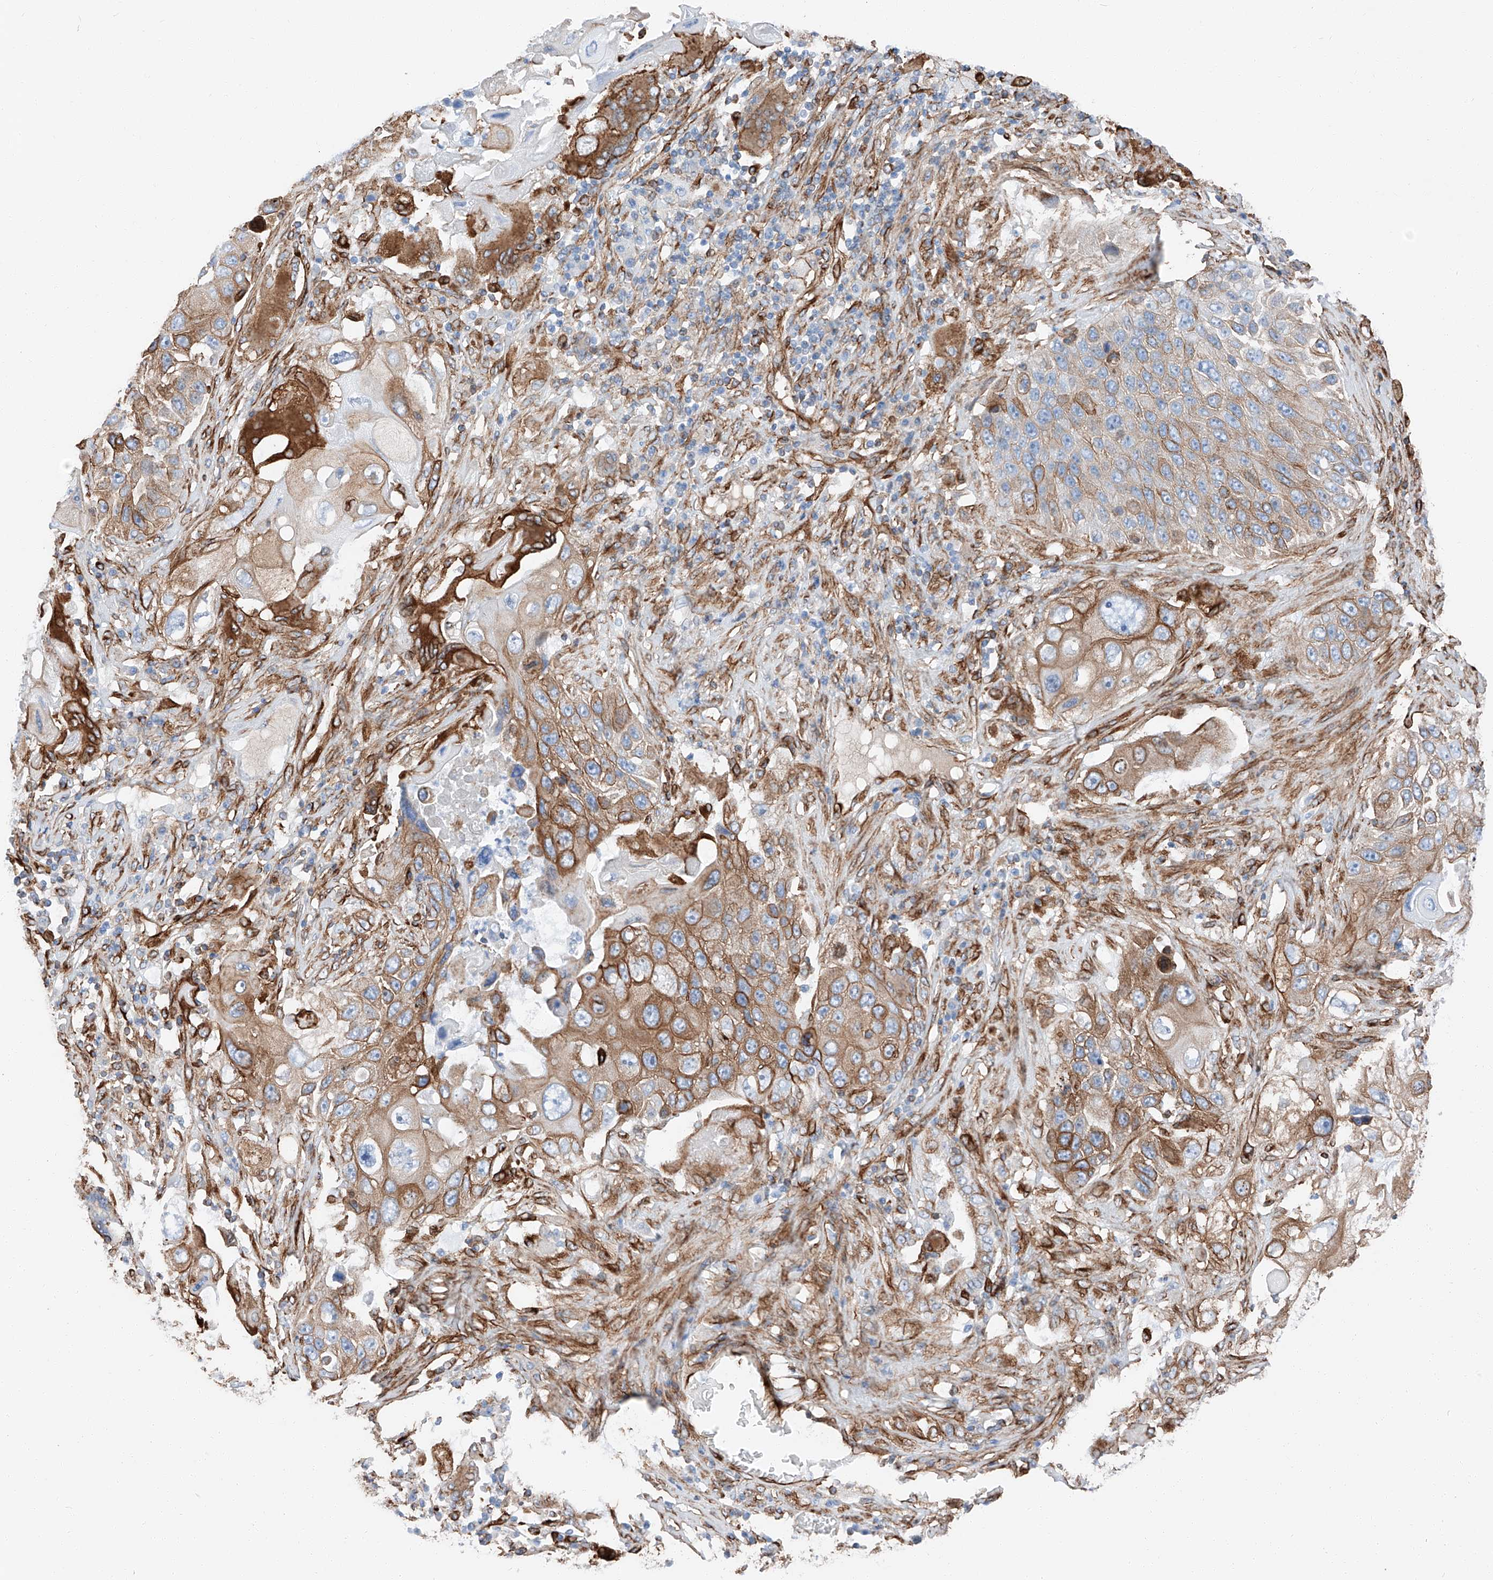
{"staining": {"intensity": "moderate", "quantity": "25%-75%", "location": "cytoplasmic/membranous"}, "tissue": "lung cancer", "cell_type": "Tumor cells", "image_type": "cancer", "snomed": [{"axis": "morphology", "description": "Squamous cell carcinoma, NOS"}, {"axis": "topography", "description": "Lung"}], "caption": "The micrograph reveals staining of lung squamous cell carcinoma, revealing moderate cytoplasmic/membranous protein positivity (brown color) within tumor cells.", "gene": "ZNF804A", "patient": {"sex": "male", "age": 61}}